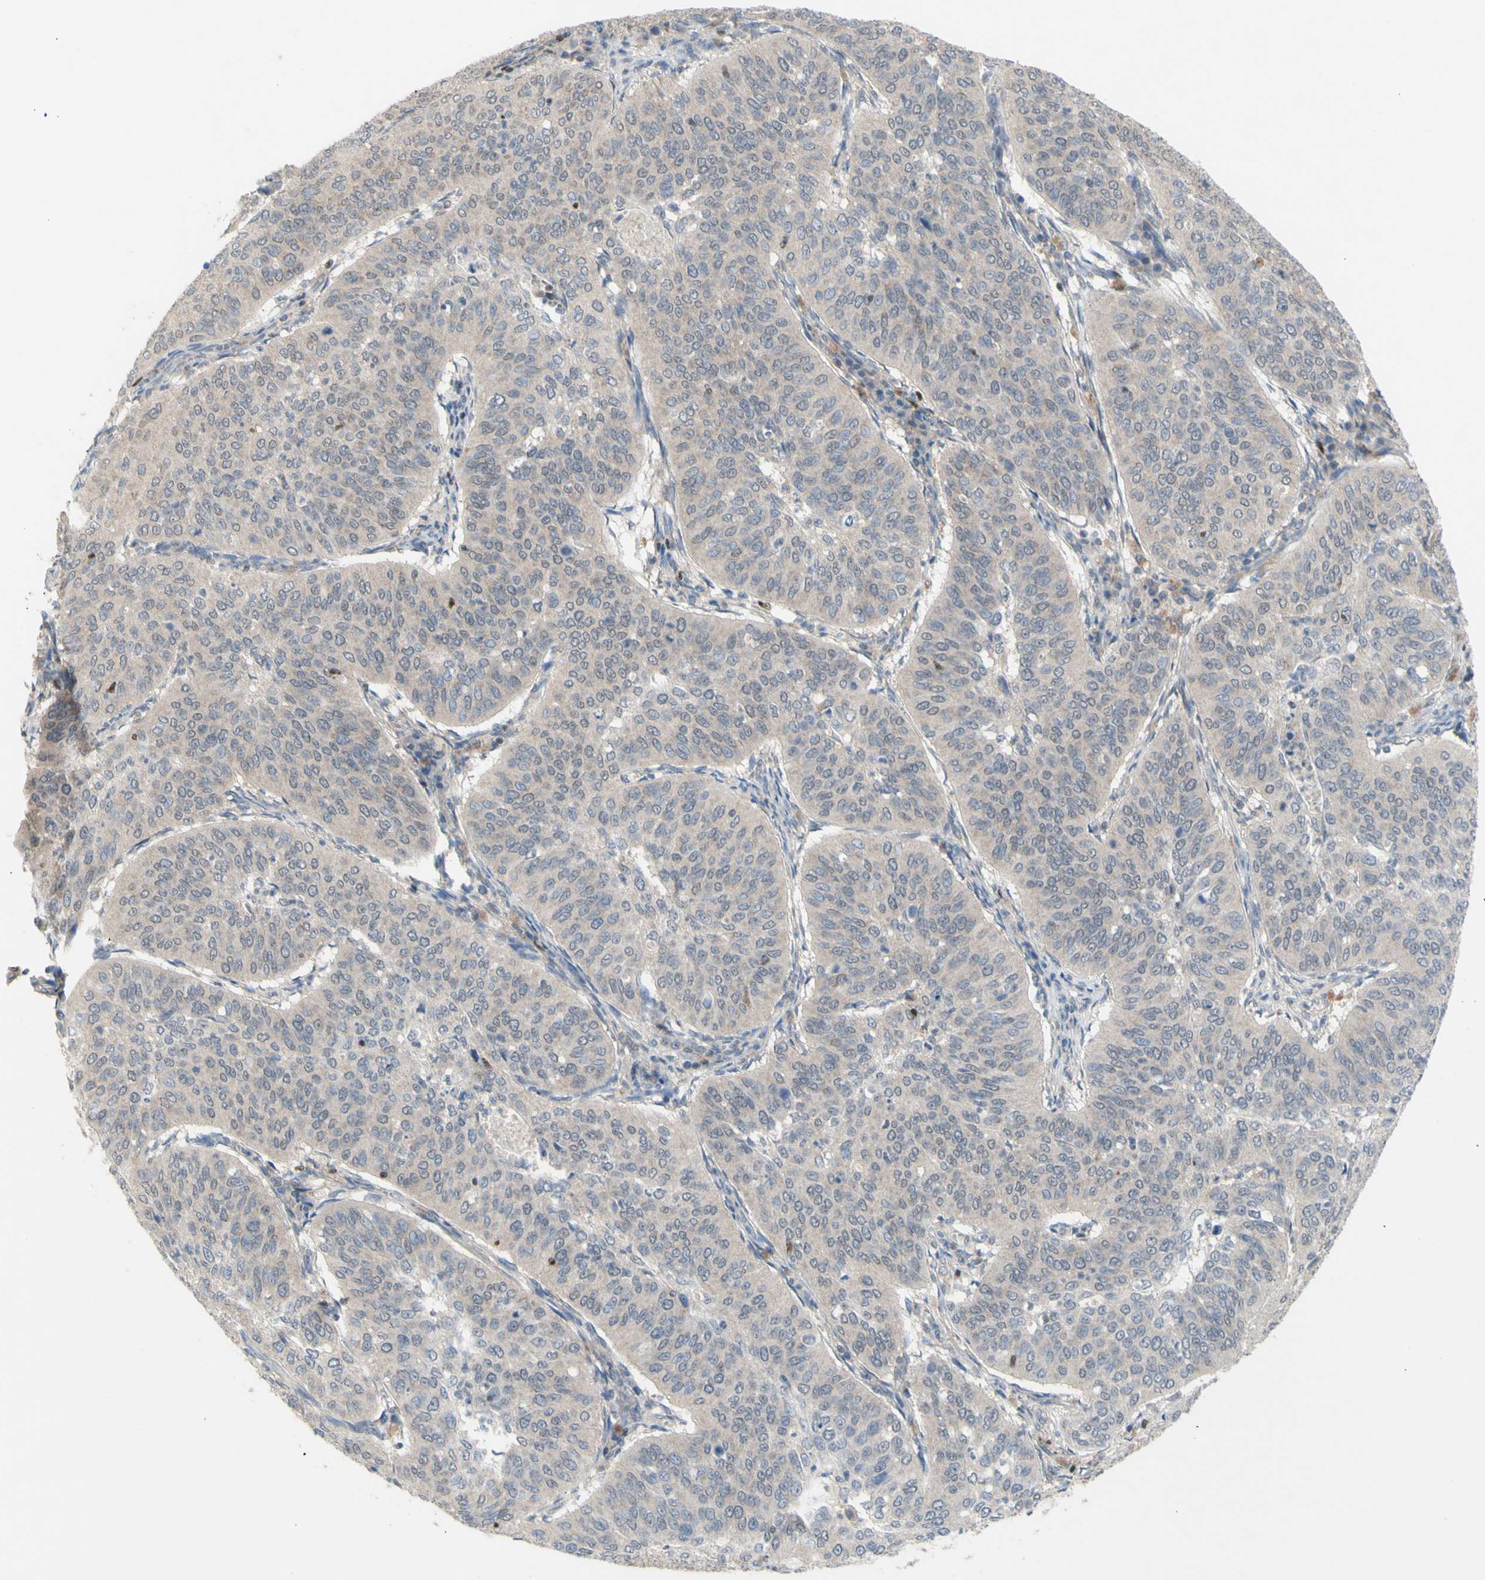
{"staining": {"intensity": "negative", "quantity": "none", "location": "none"}, "tissue": "cervical cancer", "cell_type": "Tumor cells", "image_type": "cancer", "snomed": [{"axis": "morphology", "description": "Normal tissue, NOS"}, {"axis": "morphology", "description": "Squamous cell carcinoma, NOS"}, {"axis": "topography", "description": "Cervix"}], "caption": "Micrograph shows no significant protein staining in tumor cells of cervical cancer (squamous cell carcinoma). (IHC, brightfield microscopy, high magnification).", "gene": "NLRP1", "patient": {"sex": "female", "age": 39}}